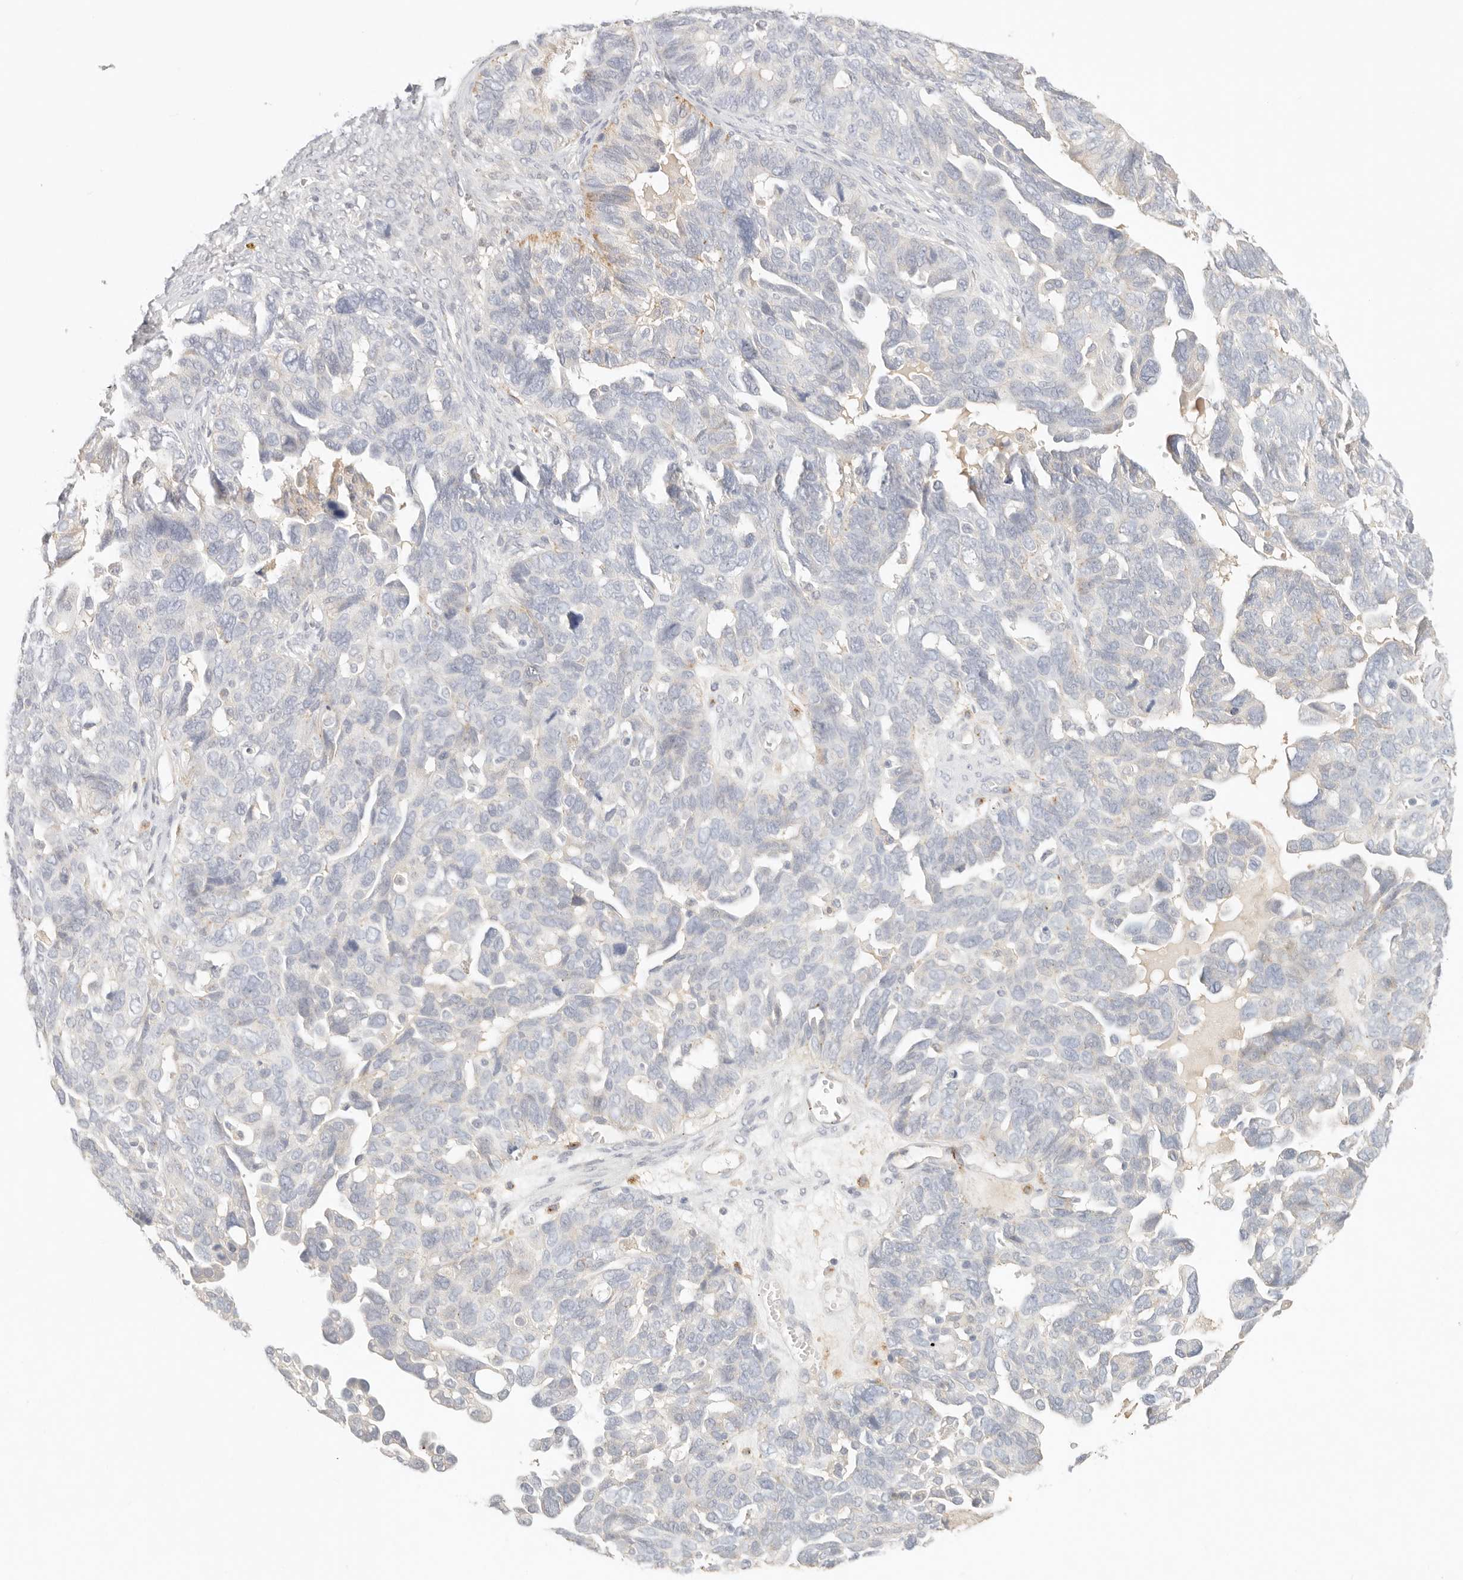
{"staining": {"intensity": "negative", "quantity": "none", "location": "none"}, "tissue": "ovarian cancer", "cell_type": "Tumor cells", "image_type": "cancer", "snomed": [{"axis": "morphology", "description": "Cystadenocarcinoma, serous, NOS"}, {"axis": "topography", "description": "Ovary"}], "caption": "An IHC micrograph of serous cystadenocarcinoma (ovarian) is shown. There is no staining in tumor cells of serous cystadenocarcinoma (ovarian). (Stains: DAB immunohistochemistry with hematoxylin counter stain, Microscopy: brightfield microscopy at high magnification).", "gene": "CEP120", "patient": {"sex": "female", "age": 79}}